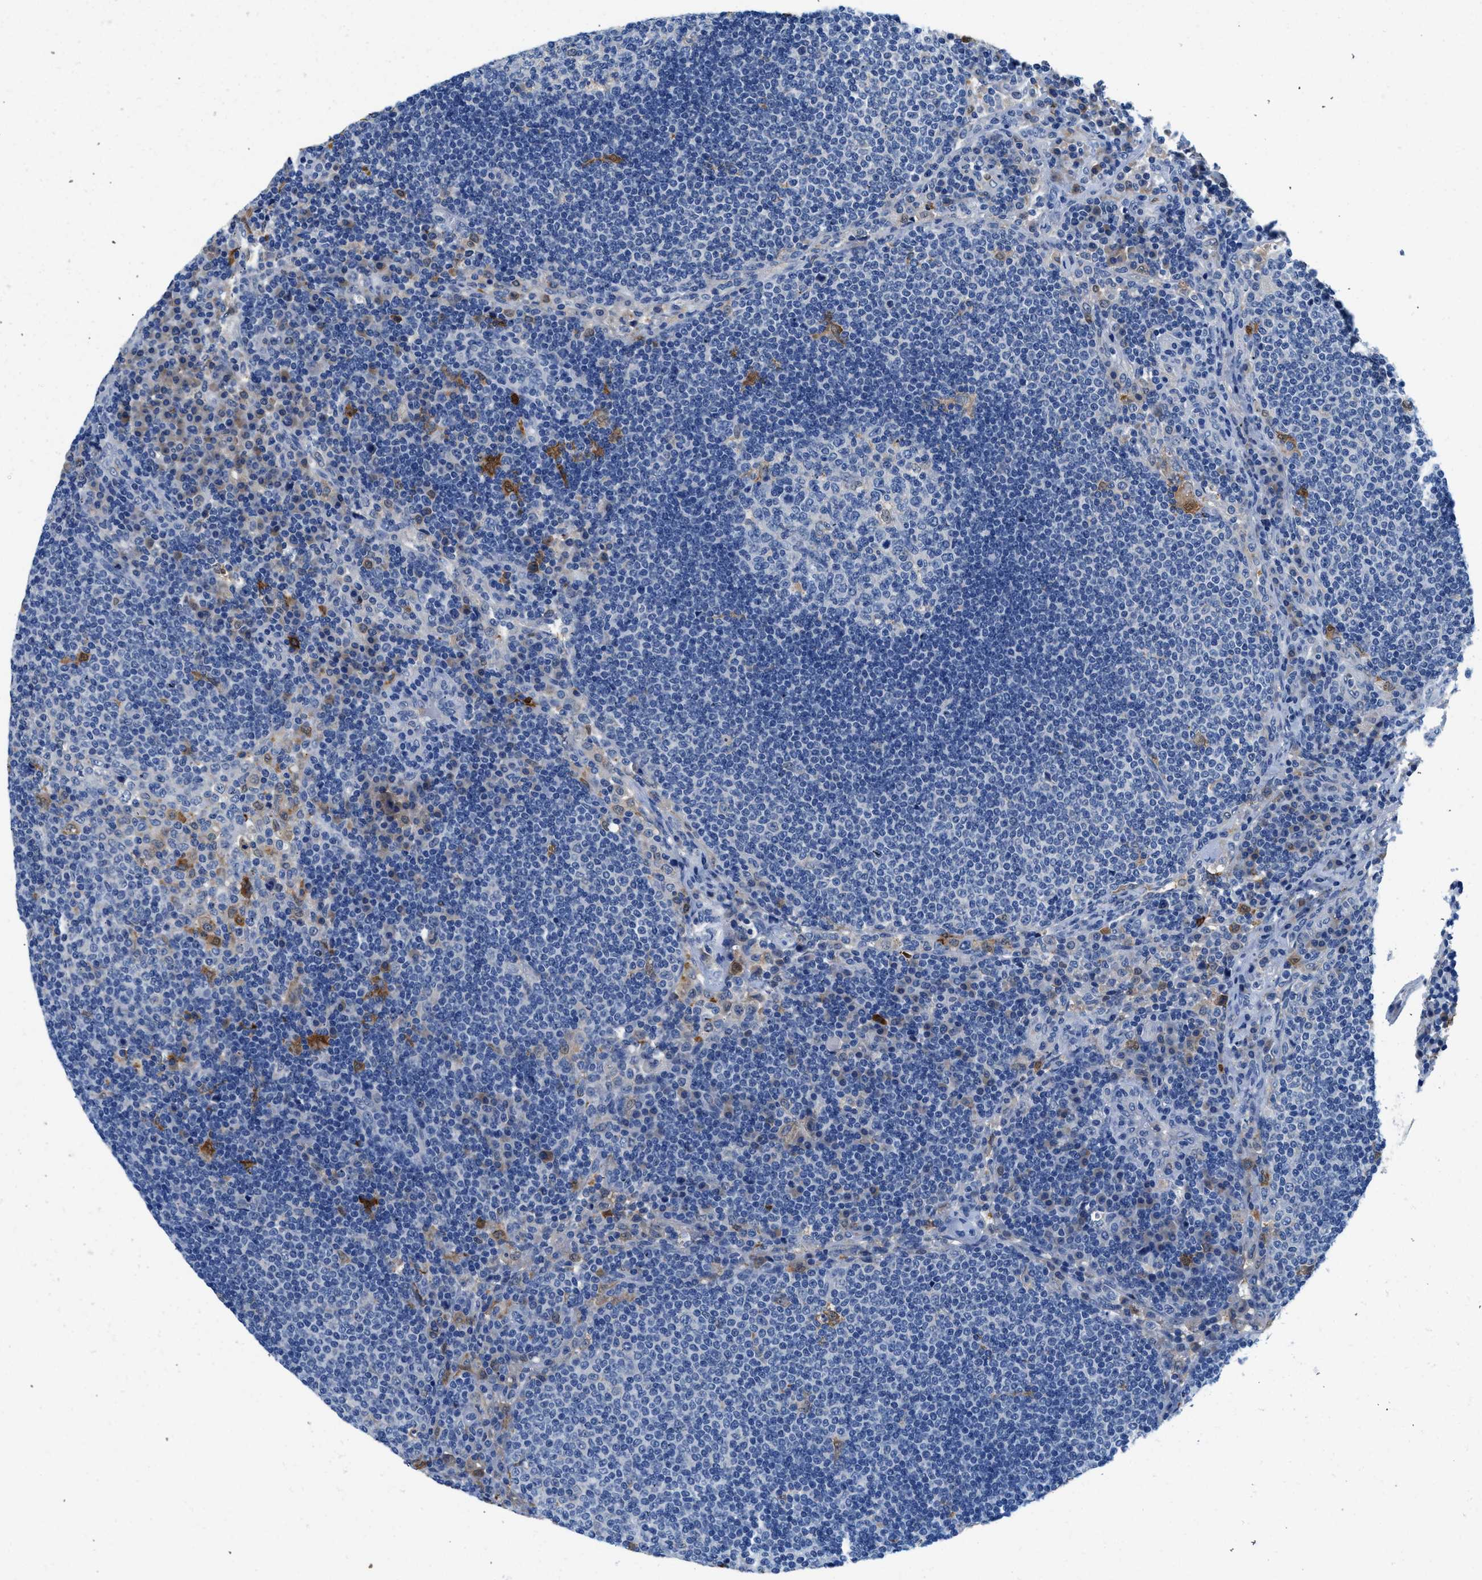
{"staining": {"intensity": "negative", "quantity": "none", "location": "none"}, "tissue": "lymph node", "cell_type": "Germinal center cells", "image_type": "normal", "snomed": [{"axis": "morphology", "description": "Normal tissue, NOS"}, {"axis": "topography", "description": "Lymph node"}], "caption": "Immunohistochemistry image of unremarkable human lymph node stained for a protein (brown), which reveals no staining in germinal center cells. (DAB immunohistochemistry (IHC) visualized using brightfield microscopy, high magnification).", "gene": "FADS6", "patient": {"sex": "female", "age": 53}}